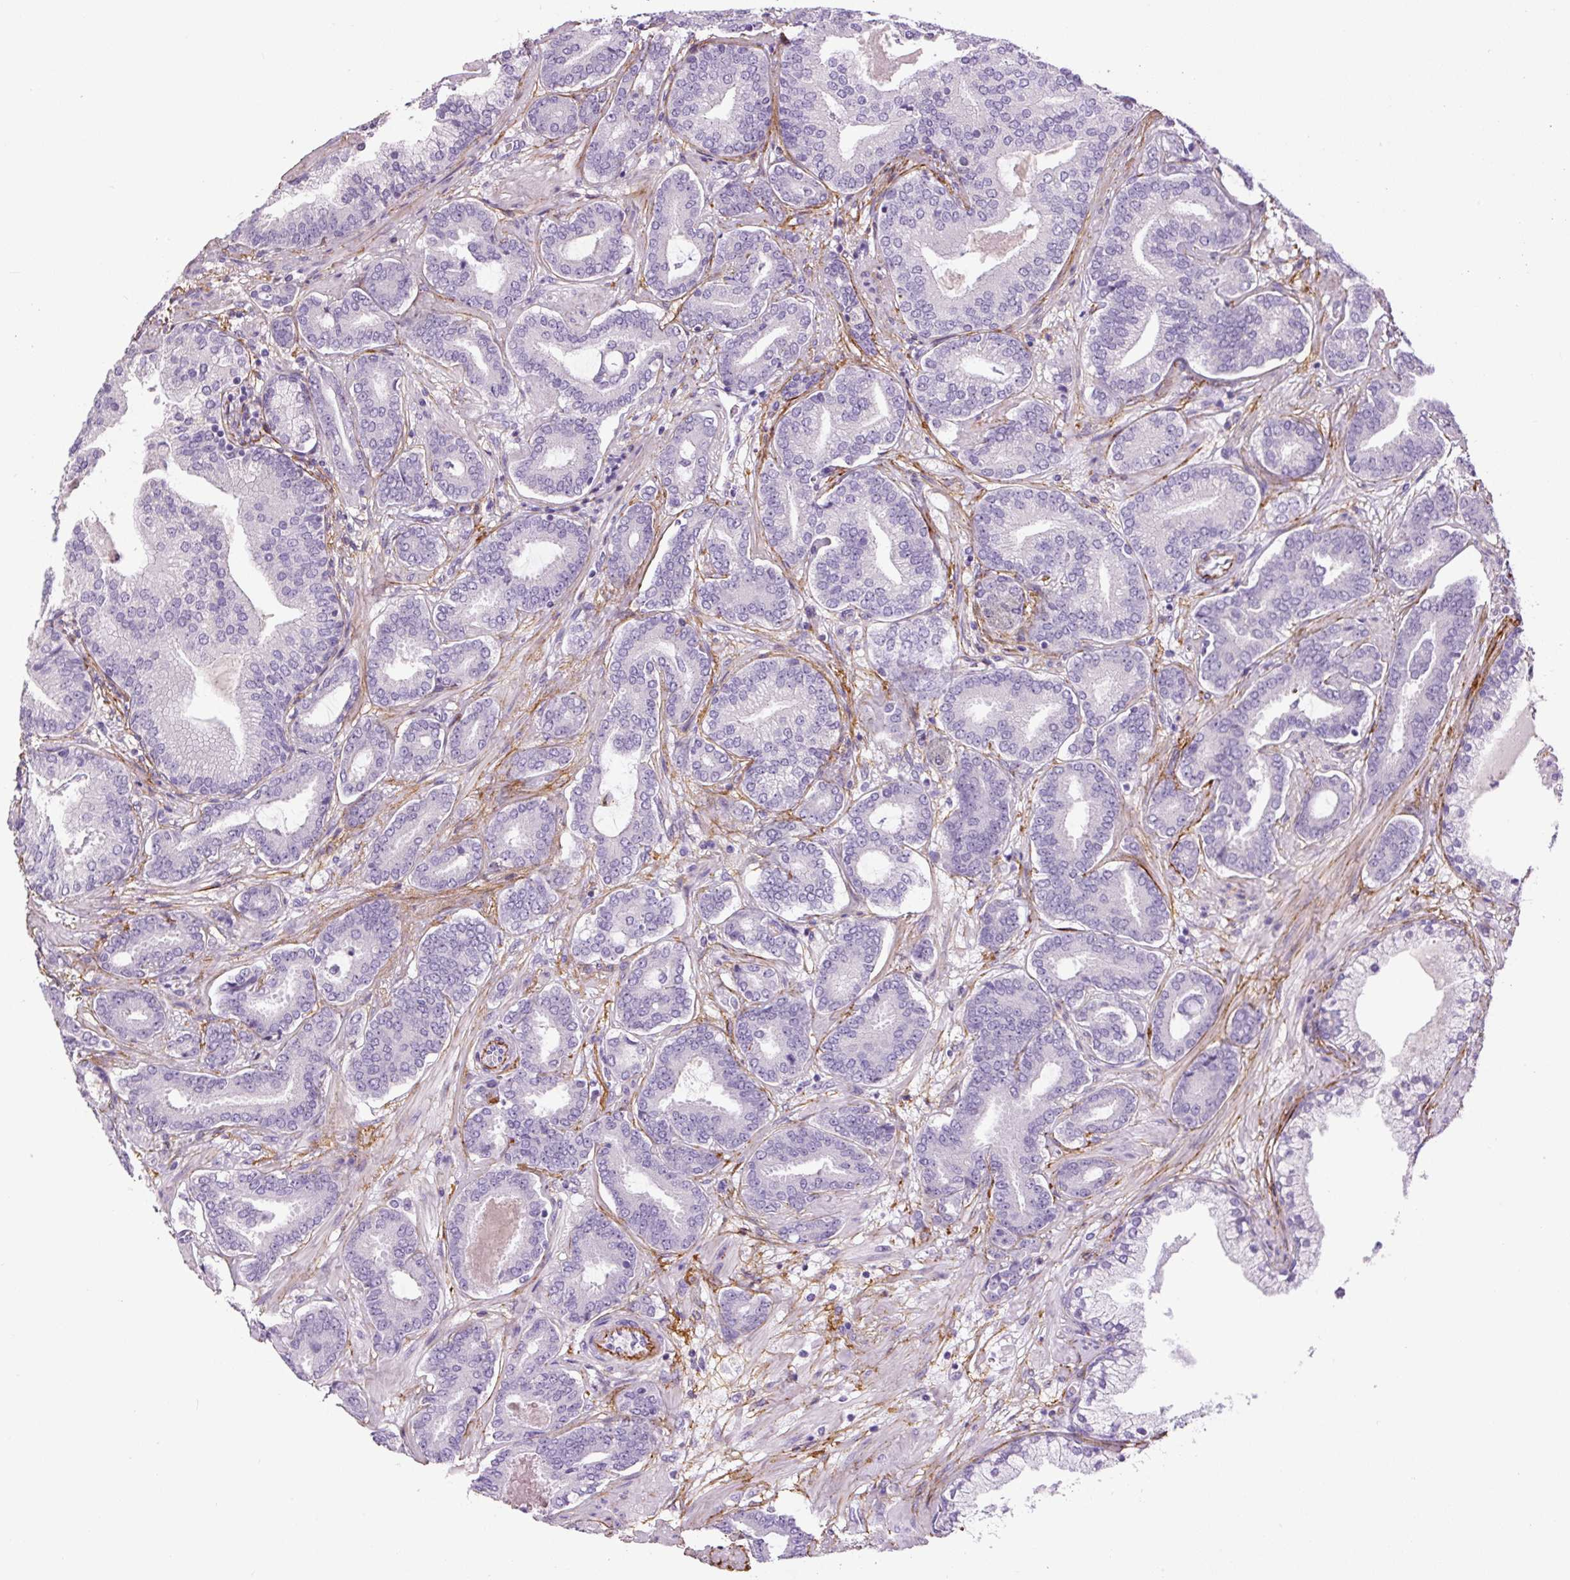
{"staining": {"intensity": "negative", "quantity": "none", "location": "none"}, "tissue": "prostate cancer", "cell_type": "Tumor cells", "image_type": "cancer", "snomed": [{"axis": "morphology", "description": "Adenocarcinoma, Low grade"}, {"axis": "topography", "description": "Prostate and seminal vesicle, NOS"}], "caption": "This photomicrograph is of prostate adenocarcinoma (low-grade) stained with immunohistochemistry to label a protein in brown with the nuclei are counter-stained blue. There is no positivity in tumor cells.", "gene": "FBN1", "patient": {"sex": "male", "age": 61}}